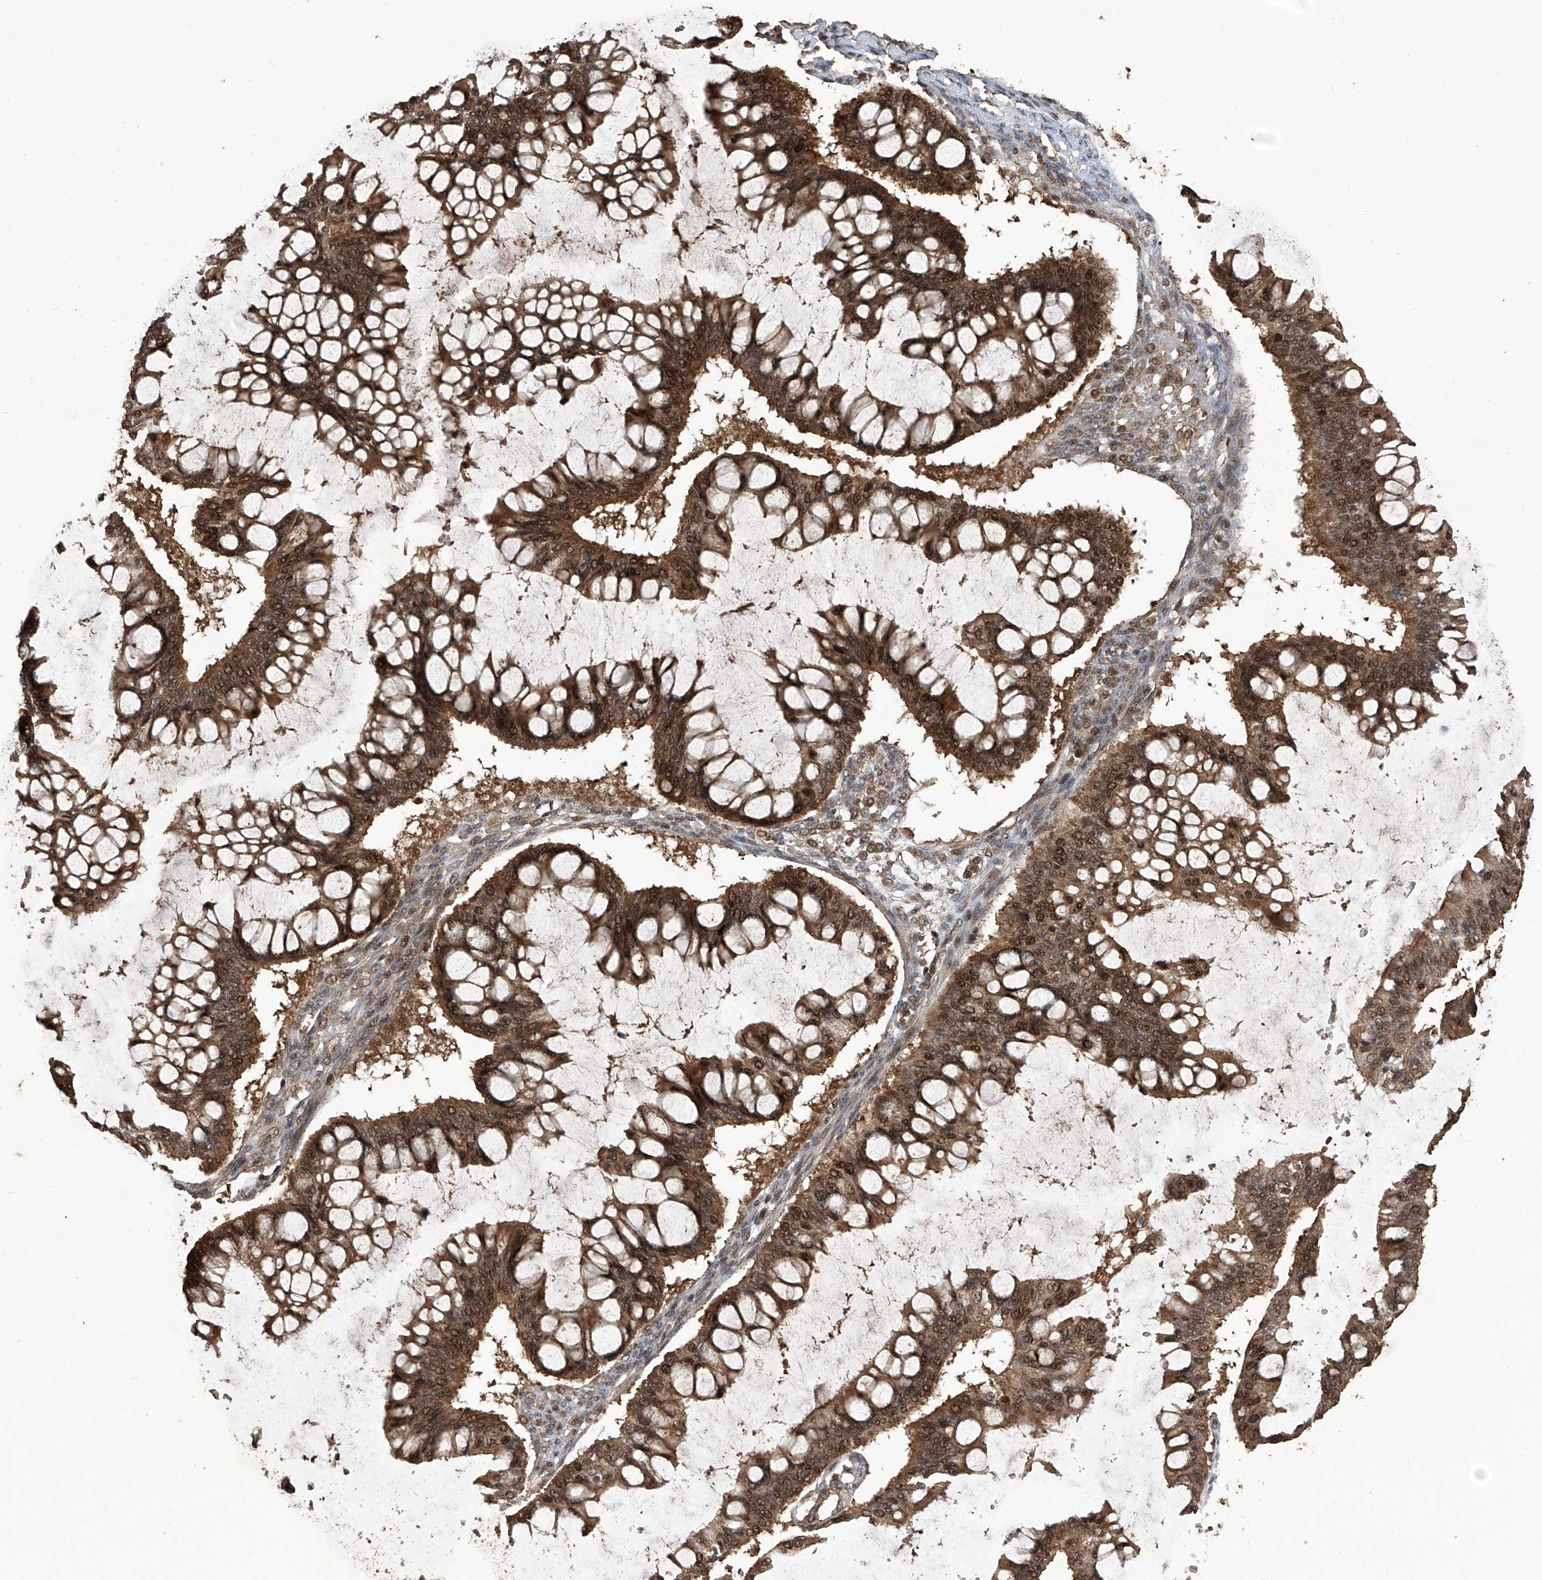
{"staining": {"intensity": "moderate", "quantity": ">75%", "location": "cytoplasmic/membranous,nuclear"}, "tissue": "ovarian cancer", "cell_type": "Tumor cells", "image_type": "cancer", "snomed": [{"axis": "morphology", "description": "Cystadenocarcinoma, mucinous, NOS"}, {"axis": "topography", "description": "Ovary"}], "caption": "Approximately >75% of tumor cells in ovarian cancer demonstrate moderate cytoplasmic/membranous and nuclear protein positivity as visualized by brown immunohistochemical staining.", "gene": "LYSMD4", "patient": {"sex": "female", "age": 73}}